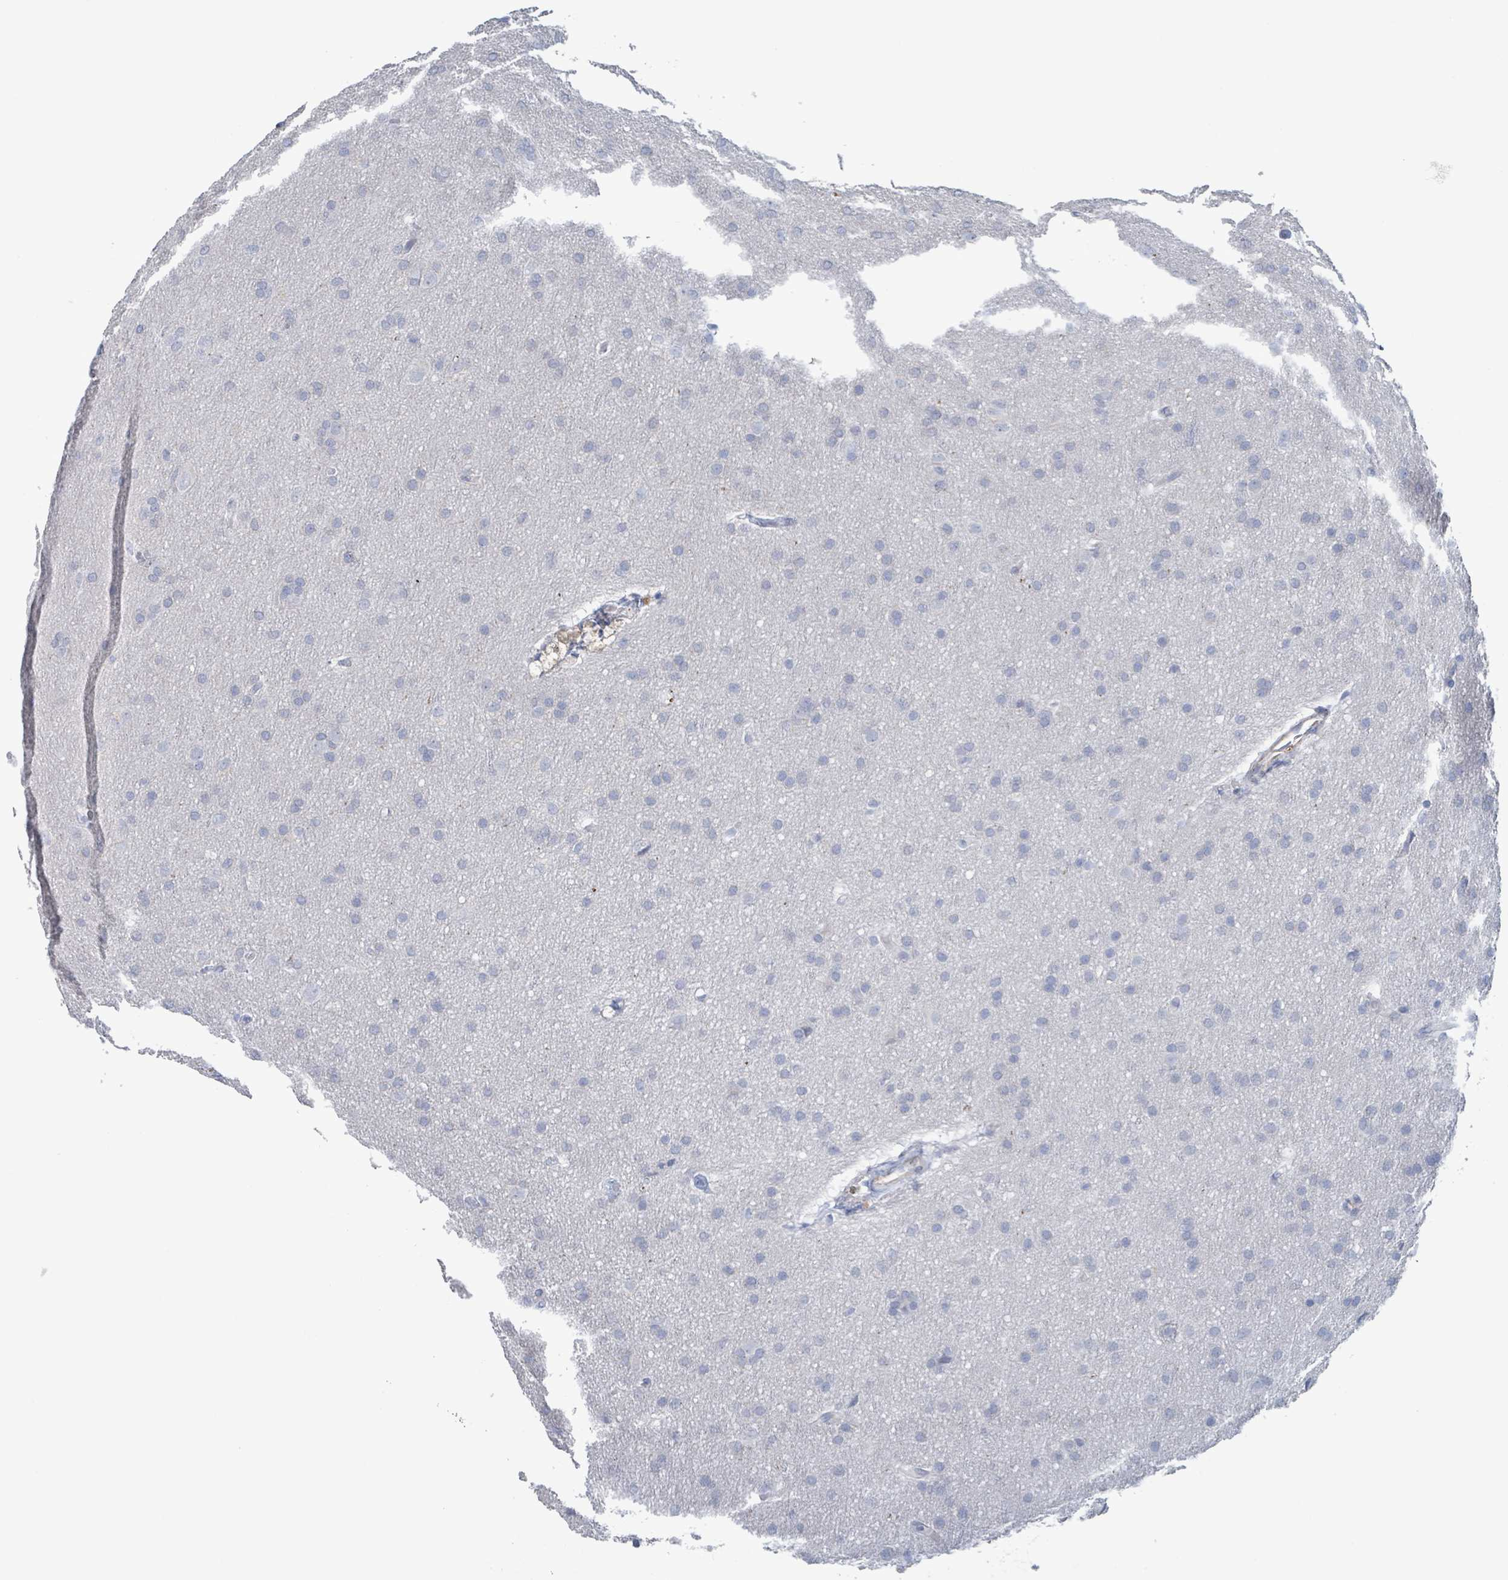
{"staining": {"intensity": "negative", "quantity": "none", "location": "none"}, "tissue": "glioma", "cell_type": "Tumor cells", "image_type": "cancer", "snomed": [{"axis": "morphology", "description": "Glioma, malignant, Low grade"}, {"axis": "topography", "description": "Brain"}], "caption": "Tumor cells show no significant protein staining in malignant glioma (low-grade). The staining is performed using DAB (3,3'-diaminobenzidine) brown chromogen with nuclei counter-stained in using hematoxylin.", "gene": "PKLR", "patient": {"sex": "female", "age": 32}}